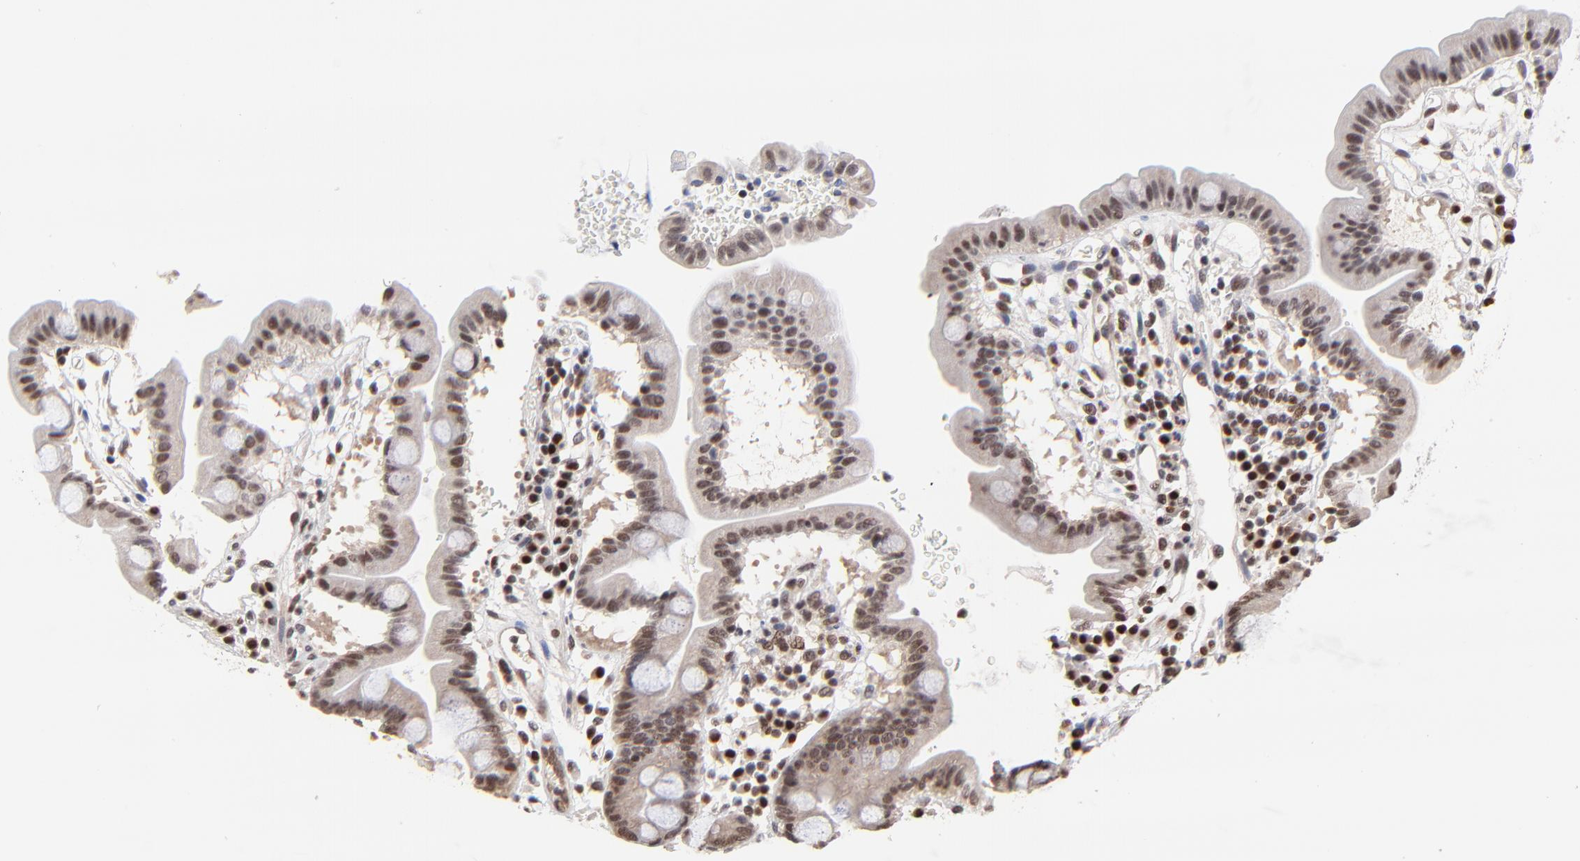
{"staining": {"intensity": "moderate", "quantity": ">75%", "location": "nuclear"}, "tissue": "duodenum", "cell_type": "Glandular cells", "image_type": "normal", "snomed": [{"axis": "morphology", "description": "Normal tissue, NOS"}, {"axis": "topography", "description": "Duodenum"}], "caption": "An immunohistochemistry (IHC) micrograph of unremarkable tissue is shown. Protein staining in brown shows moderate nuclear positivity in duodenum within glandular cells.", "gene": "DSN1", "patient": {"sex": "male", "age": 50}}